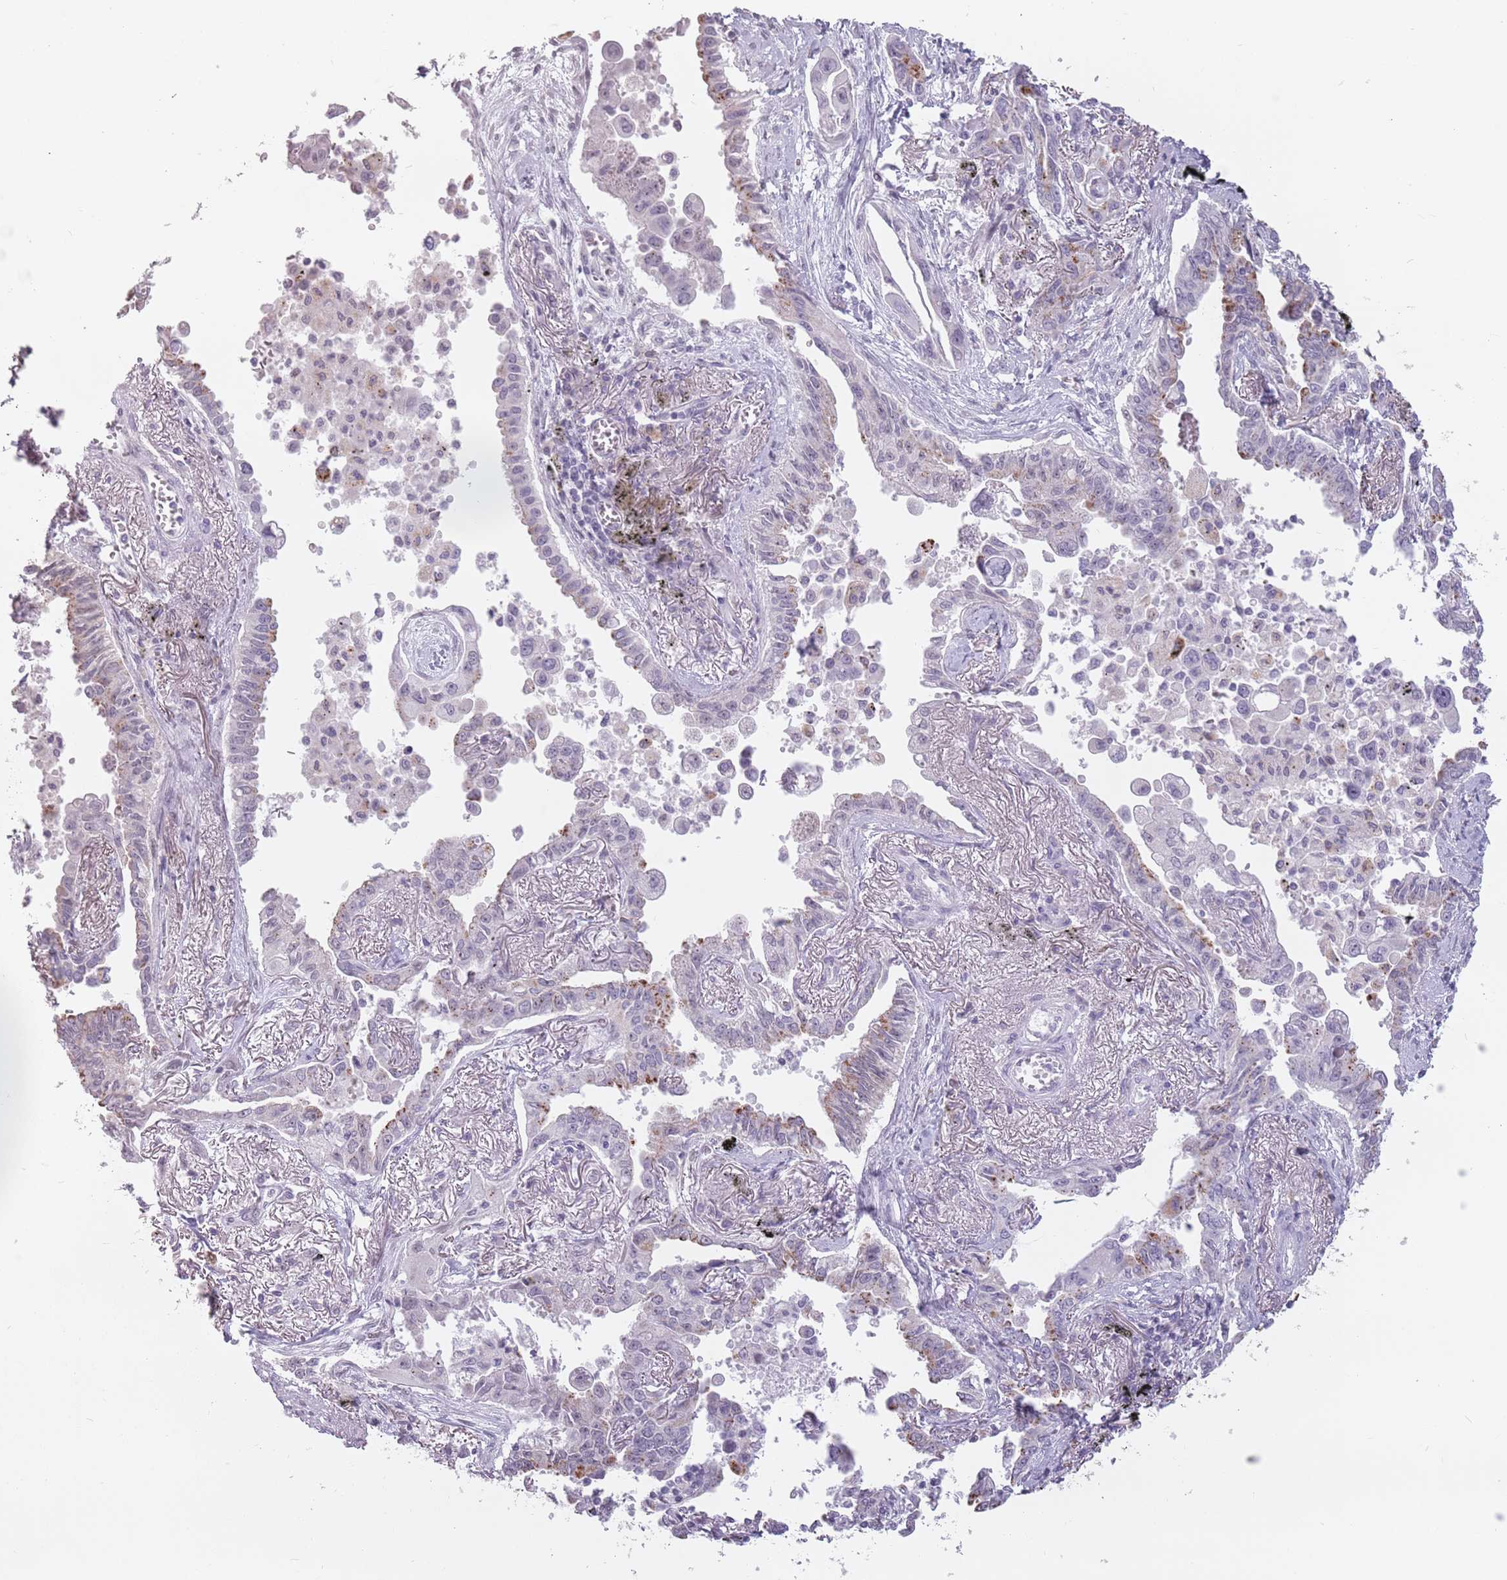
{"staining": {"intensity": "moderate", "quantity": "25%-75%", "location": "cytoplasmic/membranous"}, "tissue": "lung cancer", "cell_type": "Tumor cells", "image_type": "cancer", "snomed": [{"axis": "morphology", "description": "Adenocarcinoma, NOS"}, {"axis": "topography", "description": "Lung"}], "caption": "A histopathology image showing moderate cytoplasmic/membranous staining in about 25%-75% of tumor cells in adenocarcinoma (lung), as visualized by brown immunohistochemical staining.", "gene": "PTCHD1", "patient": {"sex": "male", "age": 67}}